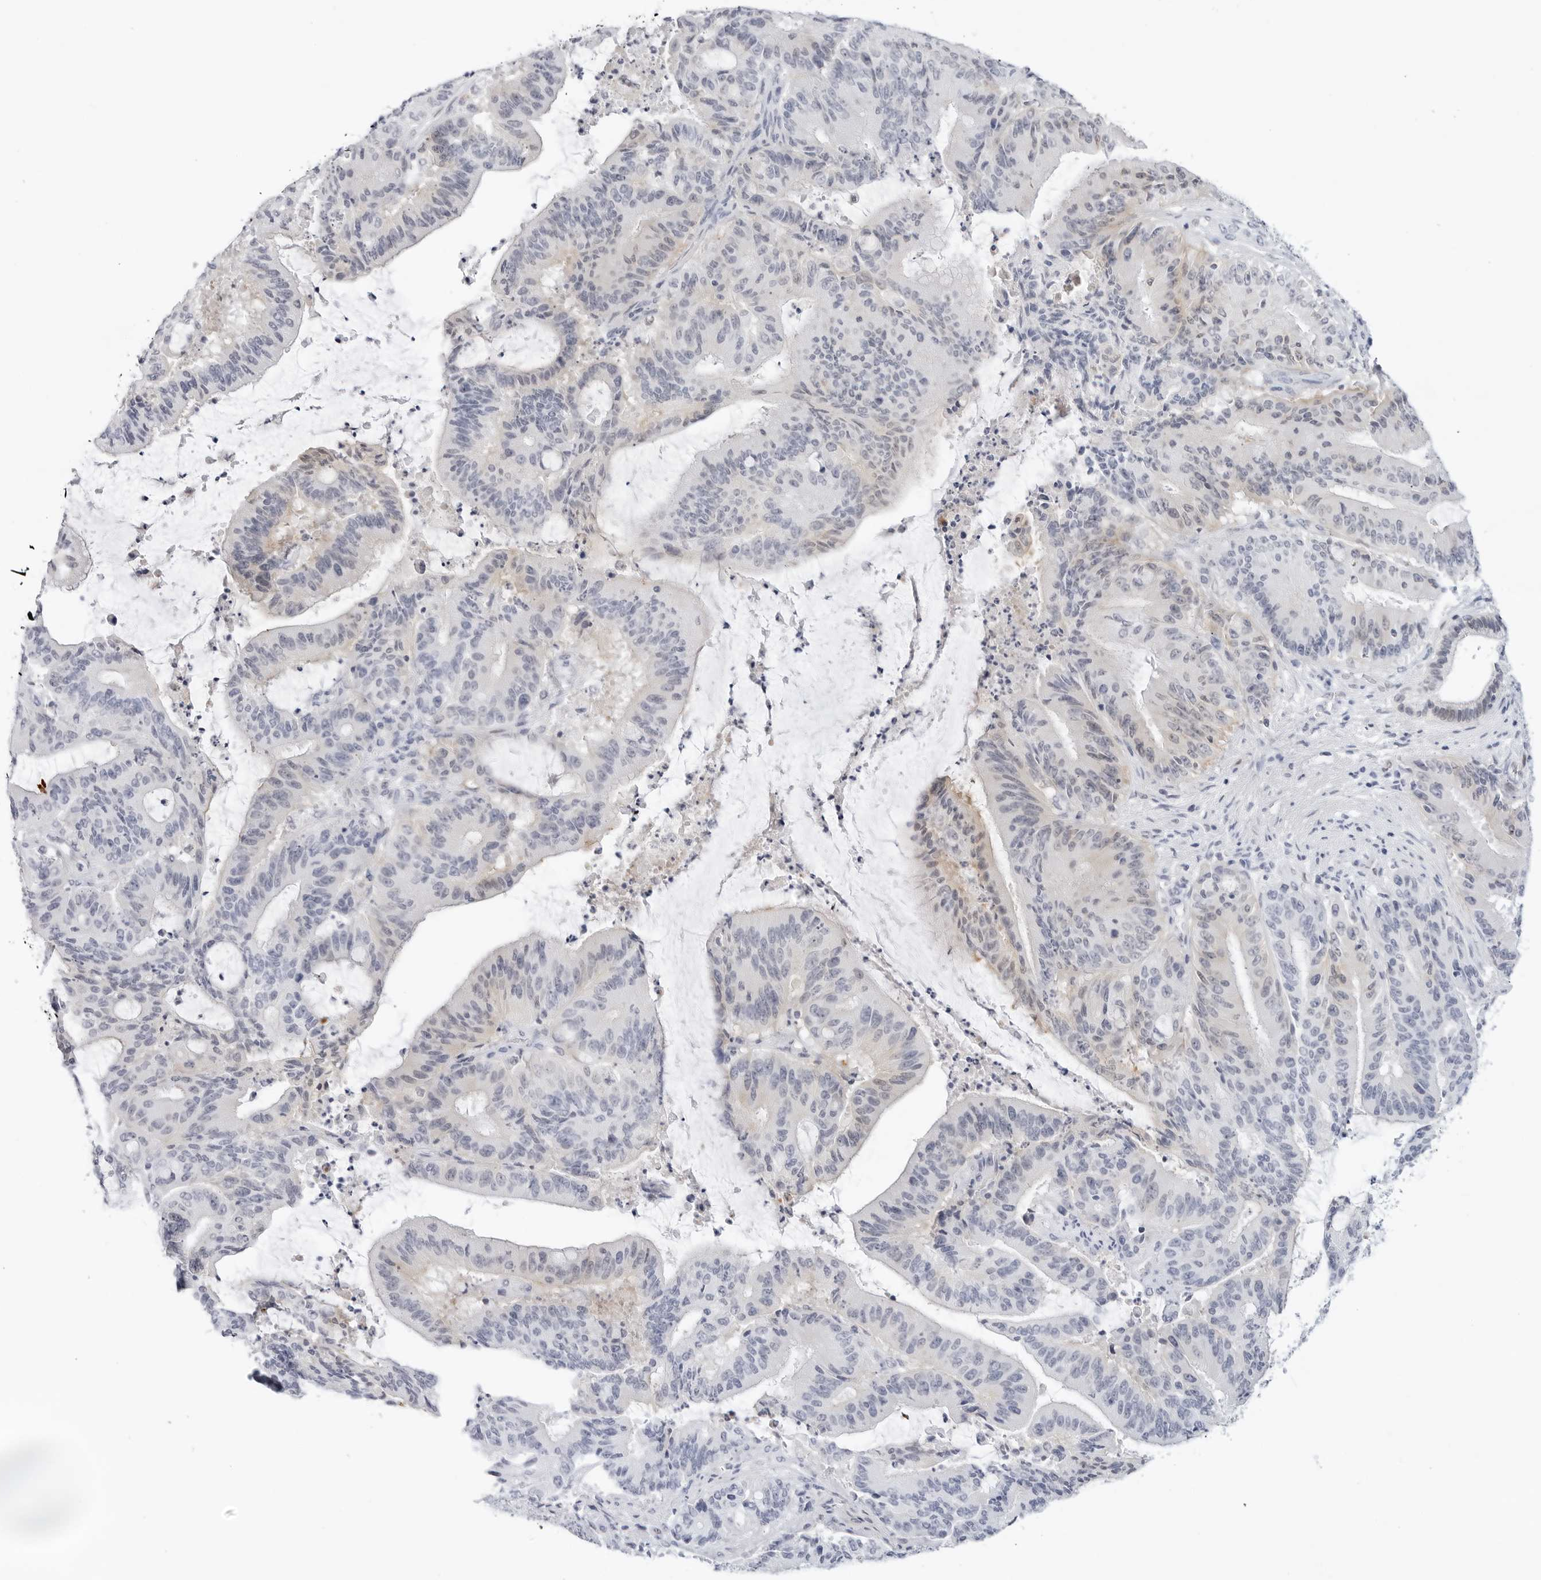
{"staining": {"intensity": "weak", "quantity": "<25%", "location": "cytoplasmic/membranous"}, "tissue": "liver cancer", "cell_type": "Tumor cells", "image_type": "cancer", "snomed": [{"axis": "morphology", "description": "Normal tissue, NOS"}, {"axis": "morphology", "description": "Cholangiocarcinoma"}, {"axis": "topography", "description": "Liver"}, {"axis": "topography", "description": "Peripheral nerve tissue"}], "caption": "Immunohistochemistry (IHC) micrograph of cholangiocarcinoma (liver) stained for a protein (brown), which exhibits no staining in tumor cells.", "gene": "SLC19A1", "patient": {"sex": "female", "age": 73}}